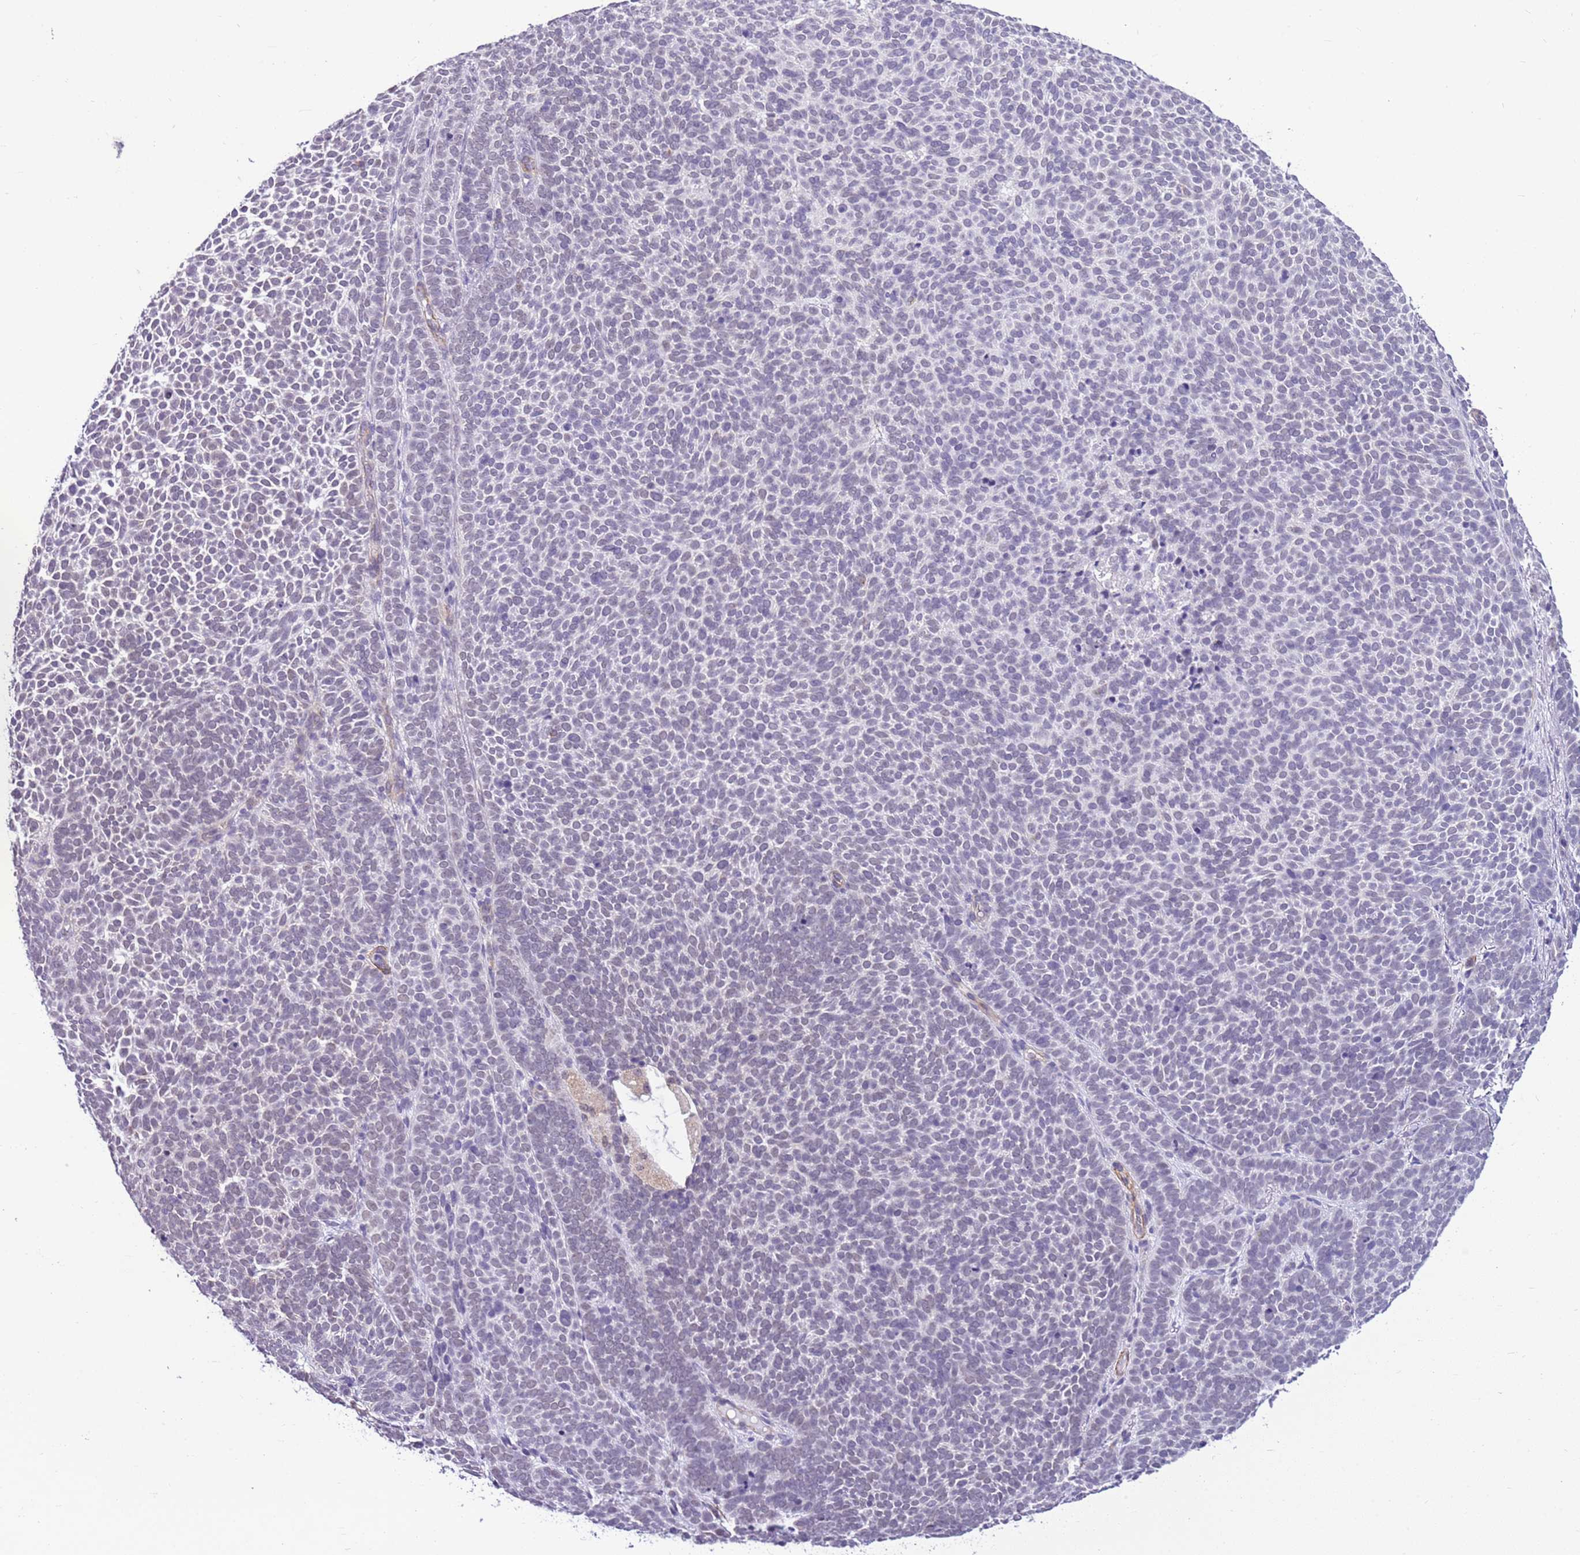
{"staining": {"intensity": "negative", "quantity": "none", "location": "none"}, "tissue": "skin cancer", "cell_type": "Tumor cells", "image_type": "cancer", "snomed": [{"axis": "morphology", "description": "Basal cell carcinoma"}, {"axis": "topography", "description": "Skin"}], "caption": "IHC photomicrograph of skin basal cell carcinoma stained for a protein (brown), which demonstrates no positivity in tumor cells.", "gene": "SMIM4", "patient": {"sex": "female", "age": 77}}